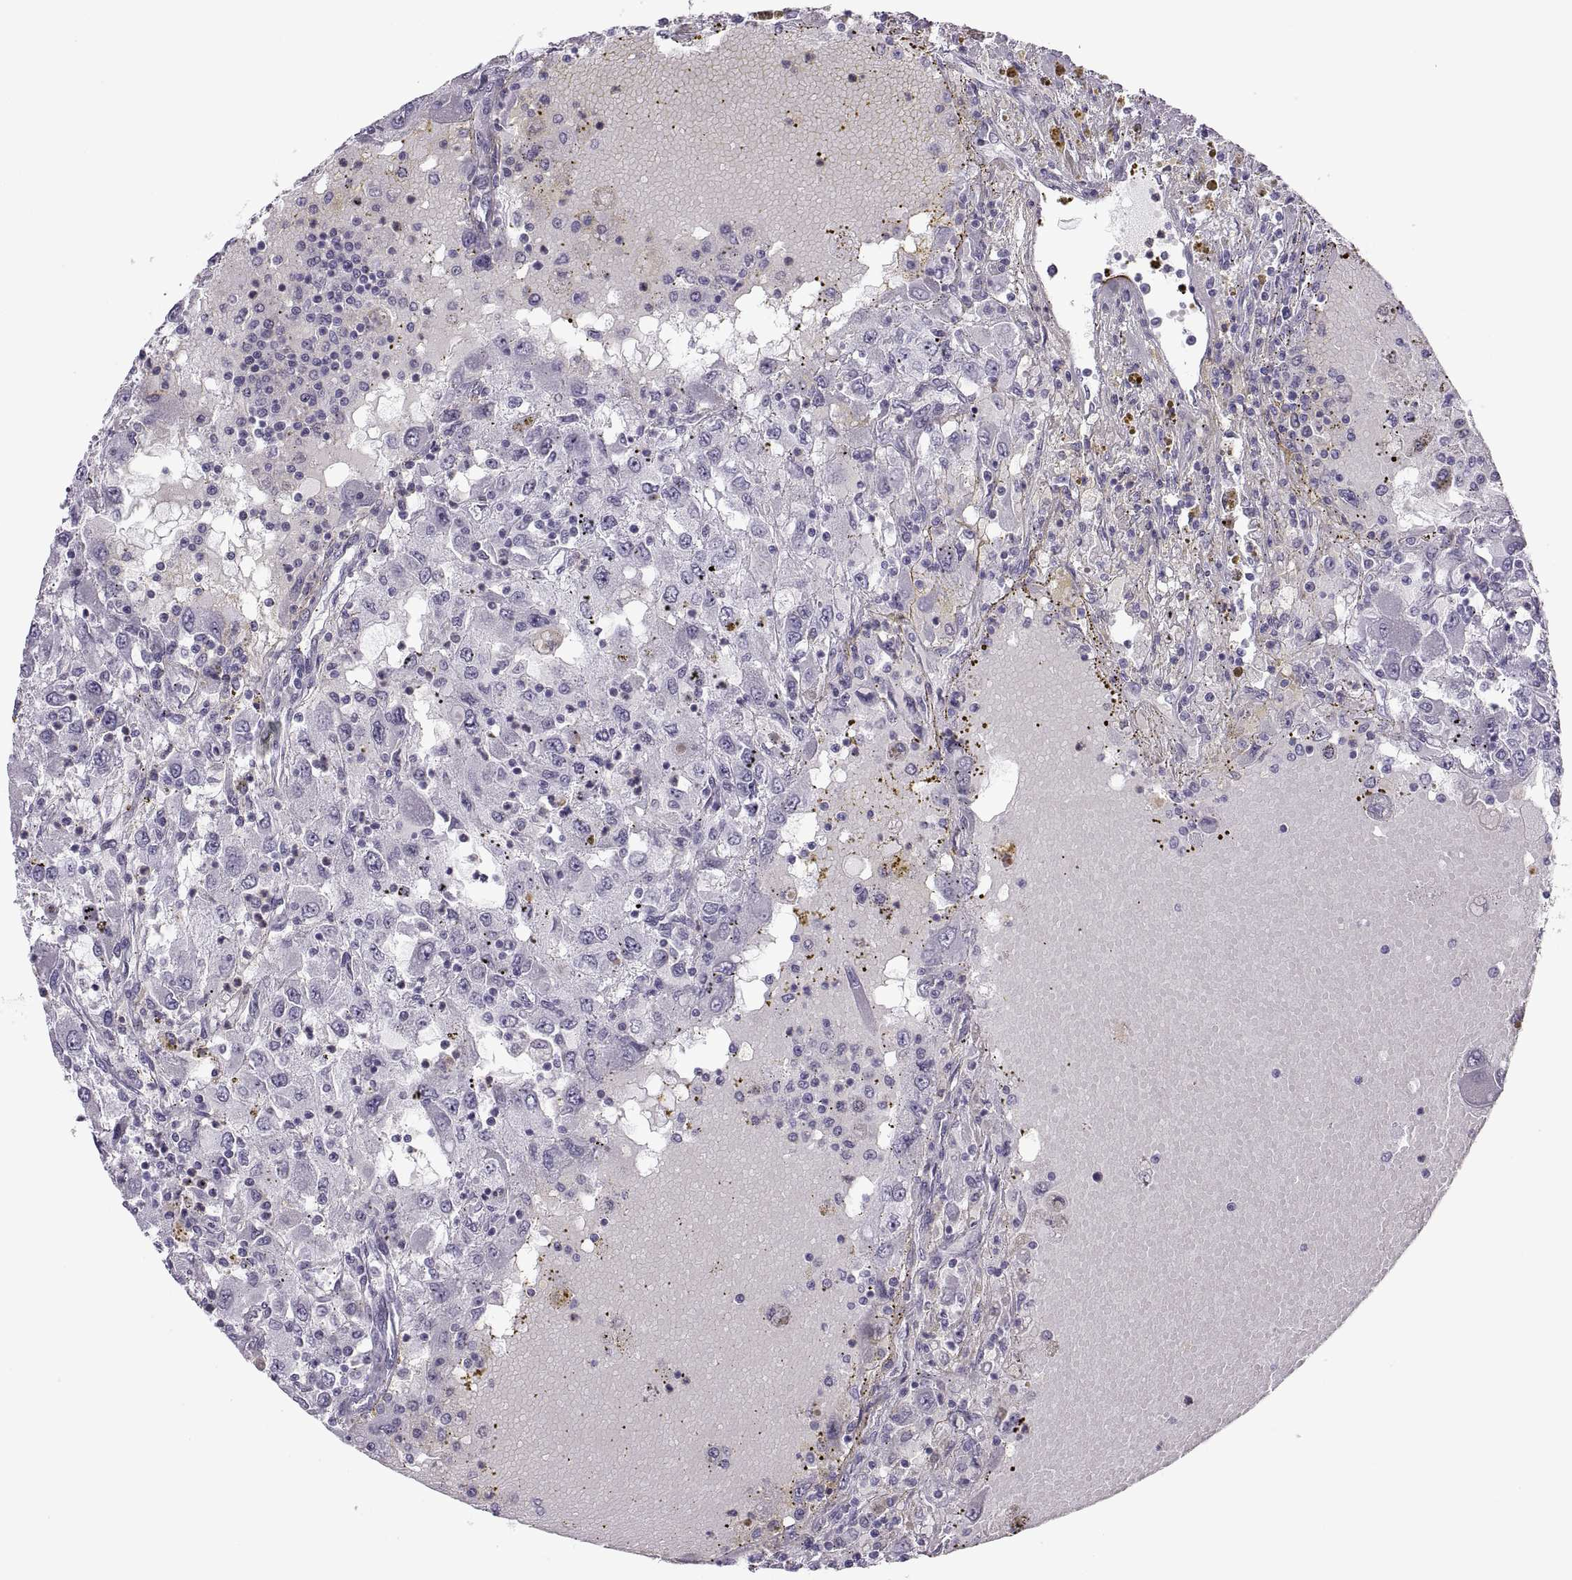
{"staining": {"intensity": "negative", "quantity": "none", "location": "none"}, "tissue": "renal cancer", "cell_type": "Tumor cells", "image_type": "cancer", "snomed": [{"axis": "morphology", "description": "Adenocarcinoma, NOS"}, {"axis": "topography", "description": "Kidney"}], "caption": "Immunohistochemical staining of renal adenocarcinoma reveals no significant expression in tumor cells. (IHC, brightfield microscopy, high magnification).", "gene": "C3orf22", "patient": {"sex": "female", "age": 67}}